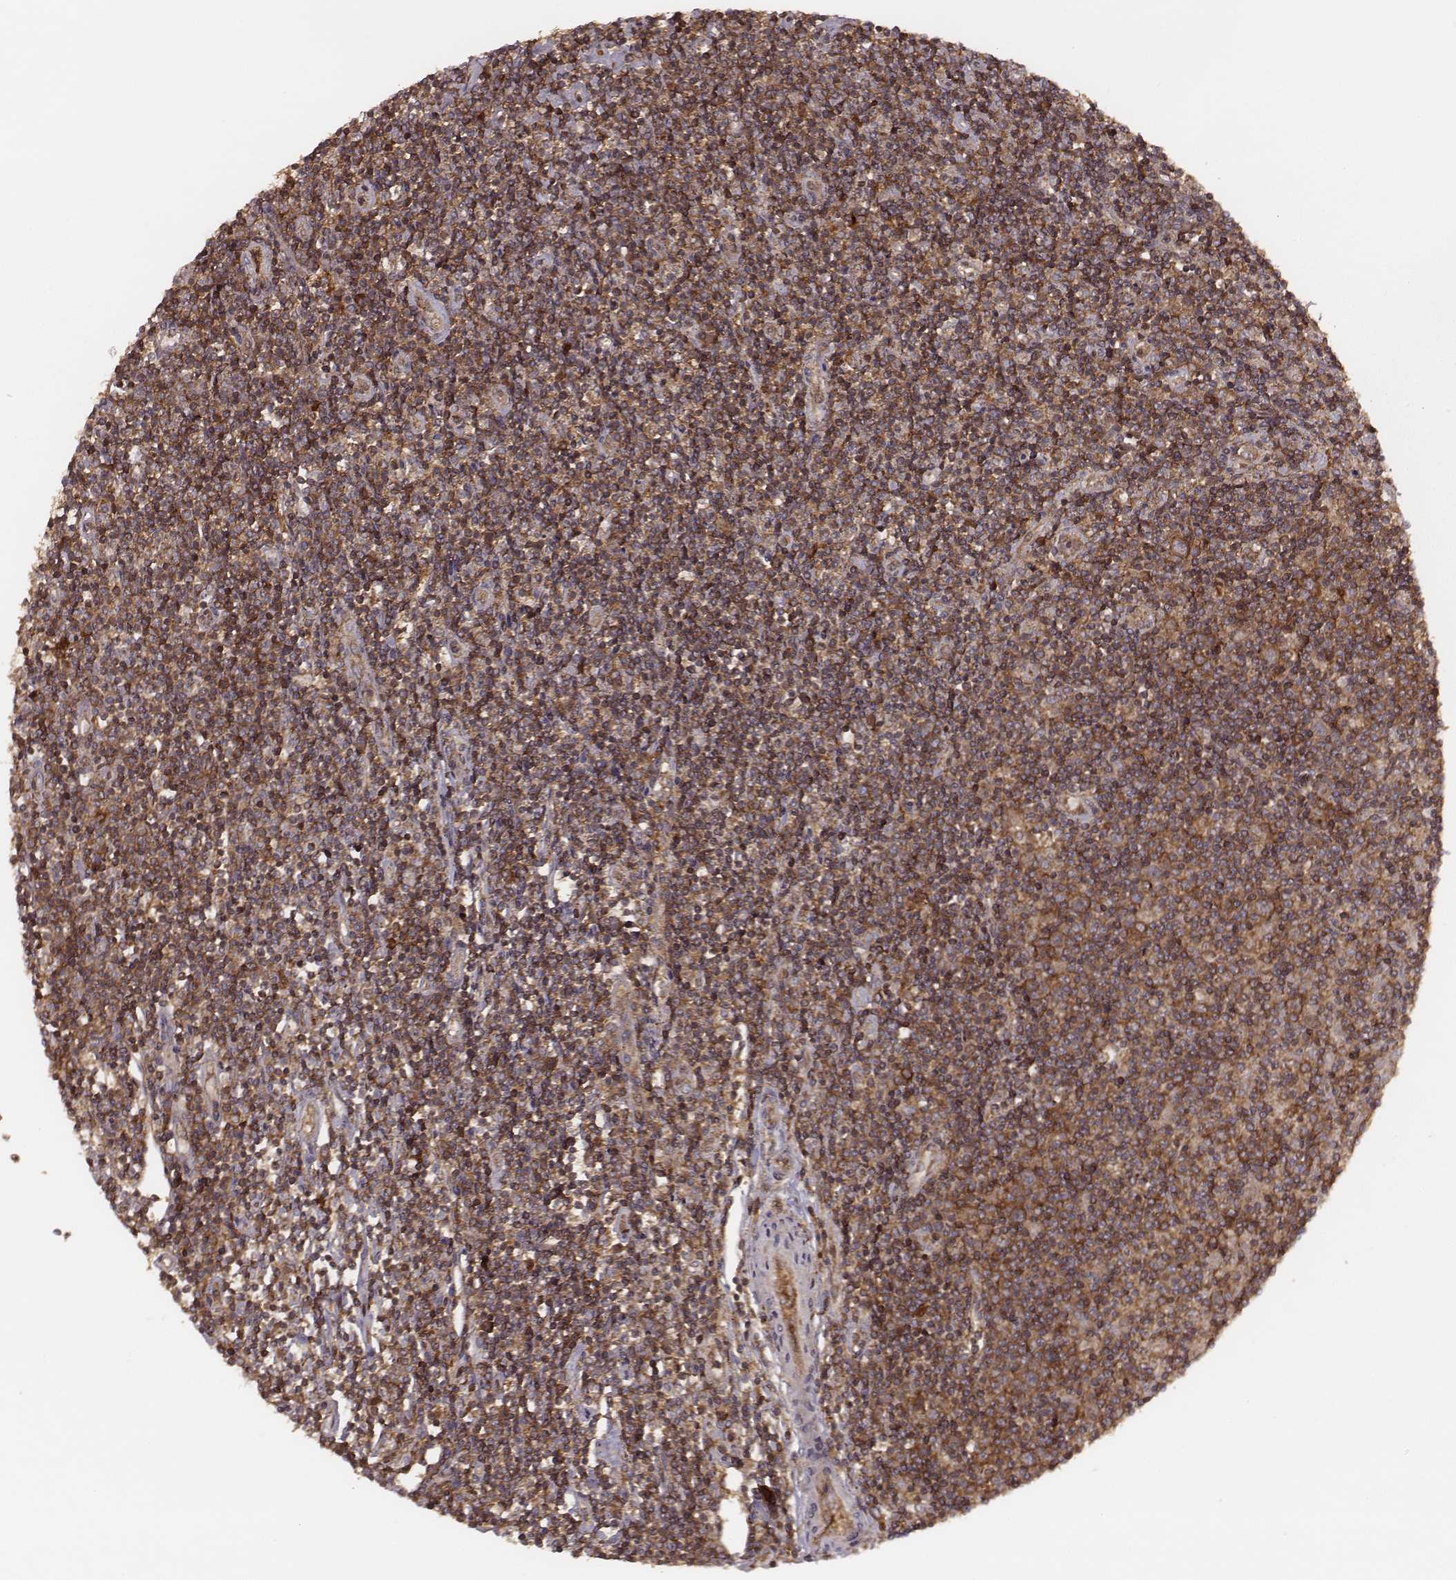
{"staining": {"intensity": "strong", "quantity": ">75%", "location": "cytoplasmic/membranous"}, "tissue": "lymphoma", "cell_type": "Tumor cells", "image_type": "cancer", "snomed": [{"axis": "morphology", "description": "Hodgkin's disease, NOS"}, {"axis": "topography", "description": "Lymph node"}], "caption": "Tumor cells show high levels of strong cytoplasmic/membranous expression in approximately >75% of cells in lymphoma.", "gene": "CARS1", "patient": {"sex": "male", "age": 40}}